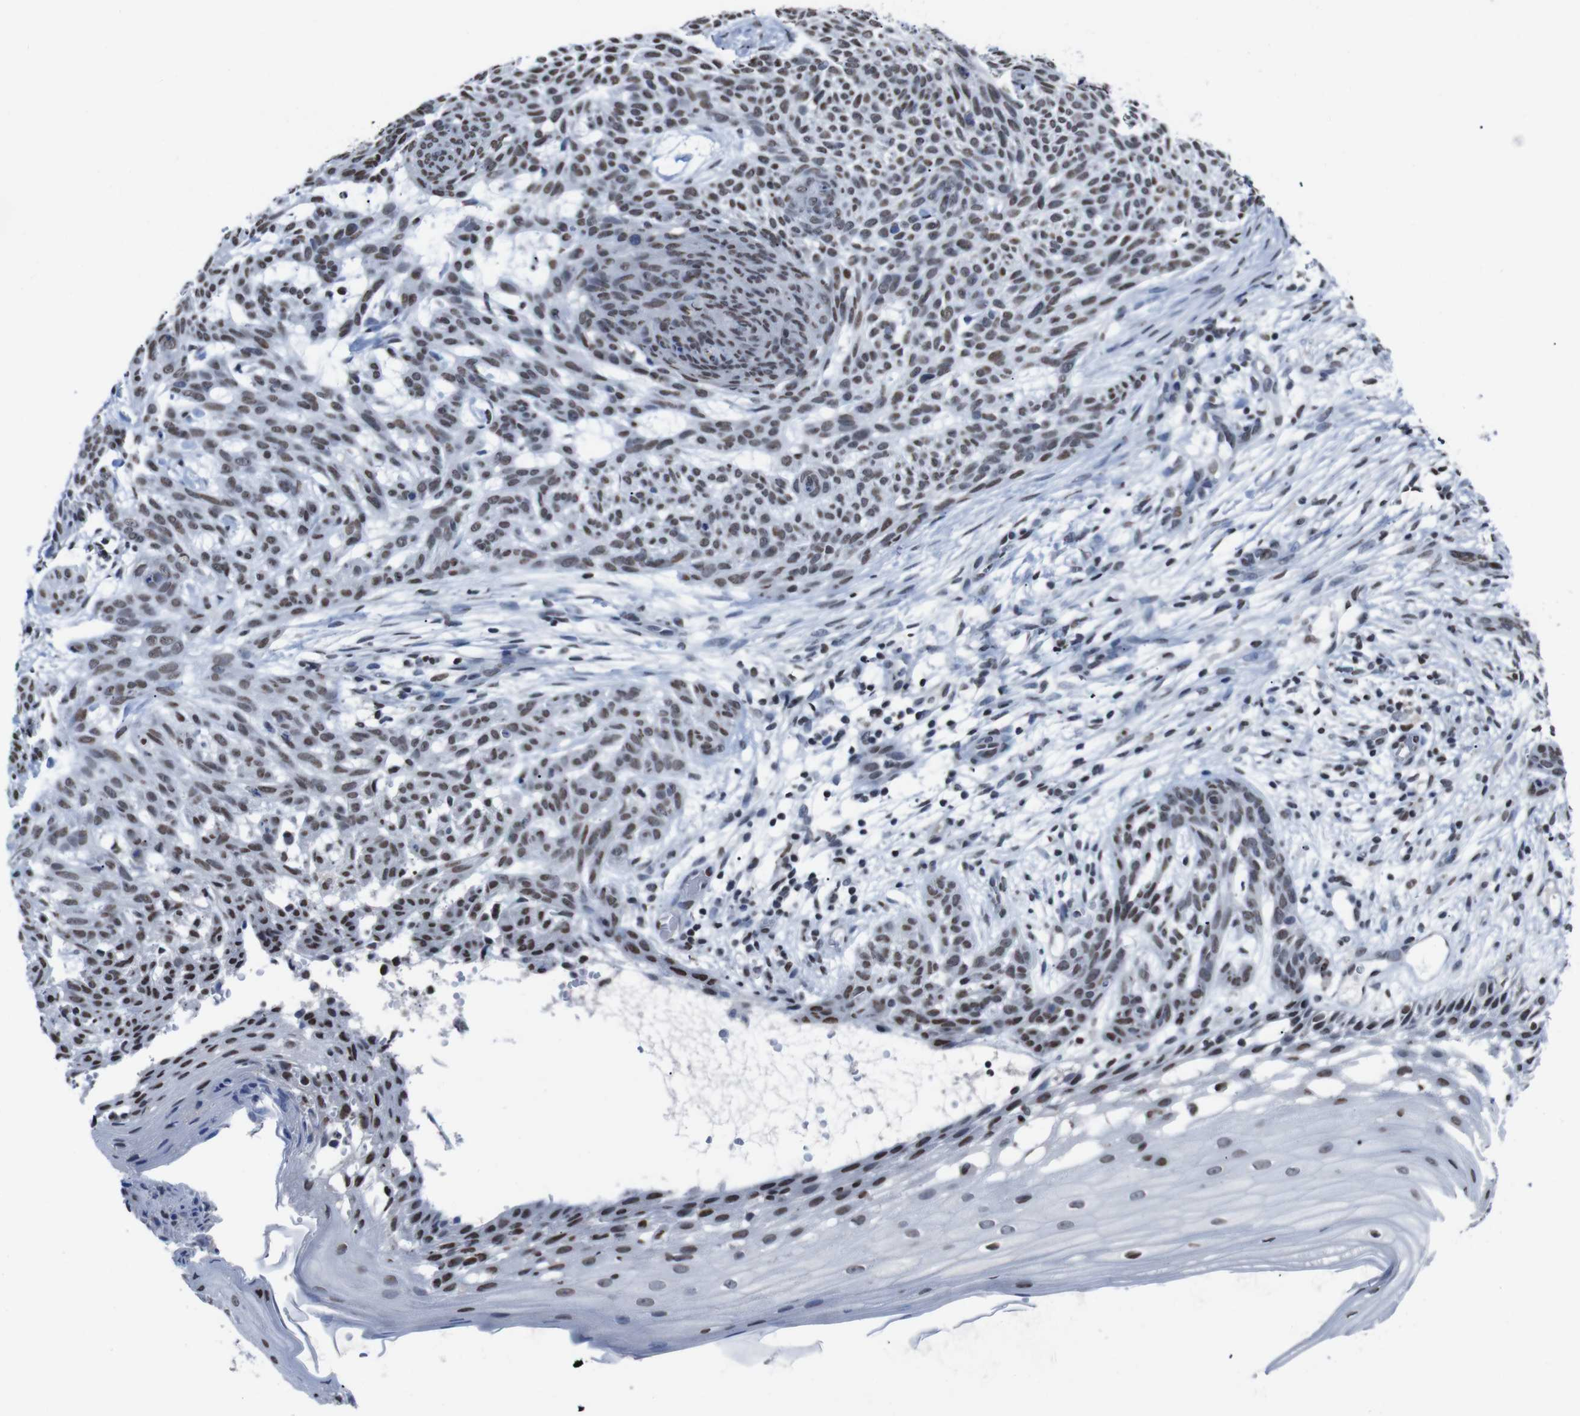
{"staining": {"intensity": "moderate", "quantity": ">75%", "location": "nuclear"}, "tissue": "skin cancer", "cell_type": "Tumor cells", "image_type": "cancer", "snomed": [{"axis": "morphology", "description": "Basal cell carcinoma"}, {"axis": "topography", "description": "Skin"}], "caption": "Tumor cells show medium levels of moderate nuclear expression in about >75% of cells in human skin cancer.", "gene": "PIP4P2", "patient": {"sex": "female", "age": 59}}